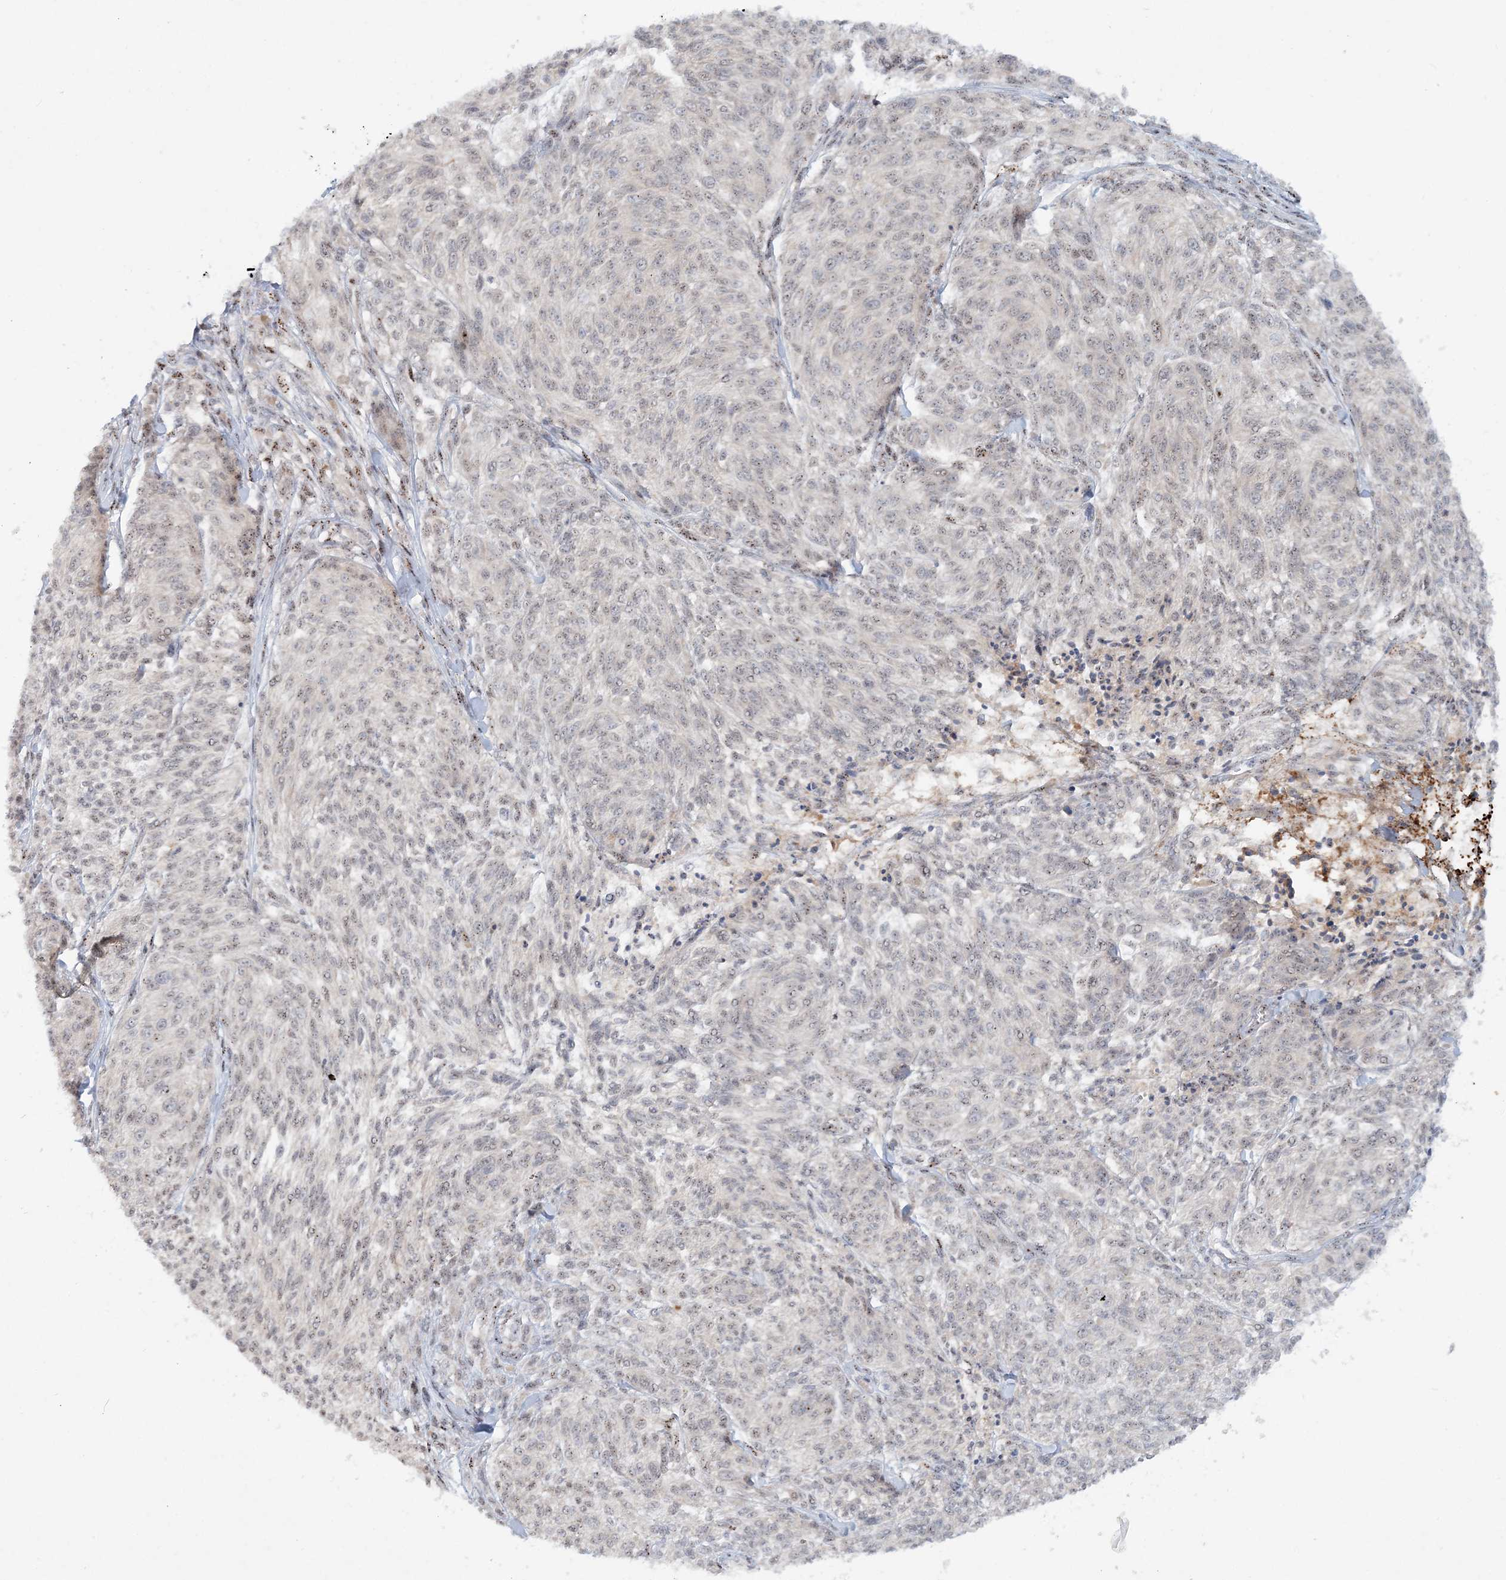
{"staining": {"intensity": "negative", "quantity": "none", "location": "none"}, "tissue": "melanoma", "cell_type": "Tumor cells", "image_type": "cancer", "snomed": [{"axis": "morphology", "description": "Malignant melanoma, NOS"}, {"axis": "topography", "description": "Skin of trunk"}], "caption": "The immunohistochemistry micrograph has no significant staining in tumor cells of melanoma tissue. Brightfield microscopy of immunohistochemistry stained with DAB (brown) and hematoxylin (blue), captured at high magnification.", "gene": "GIN1", "patient": {"sex": "male", "age": 71}}